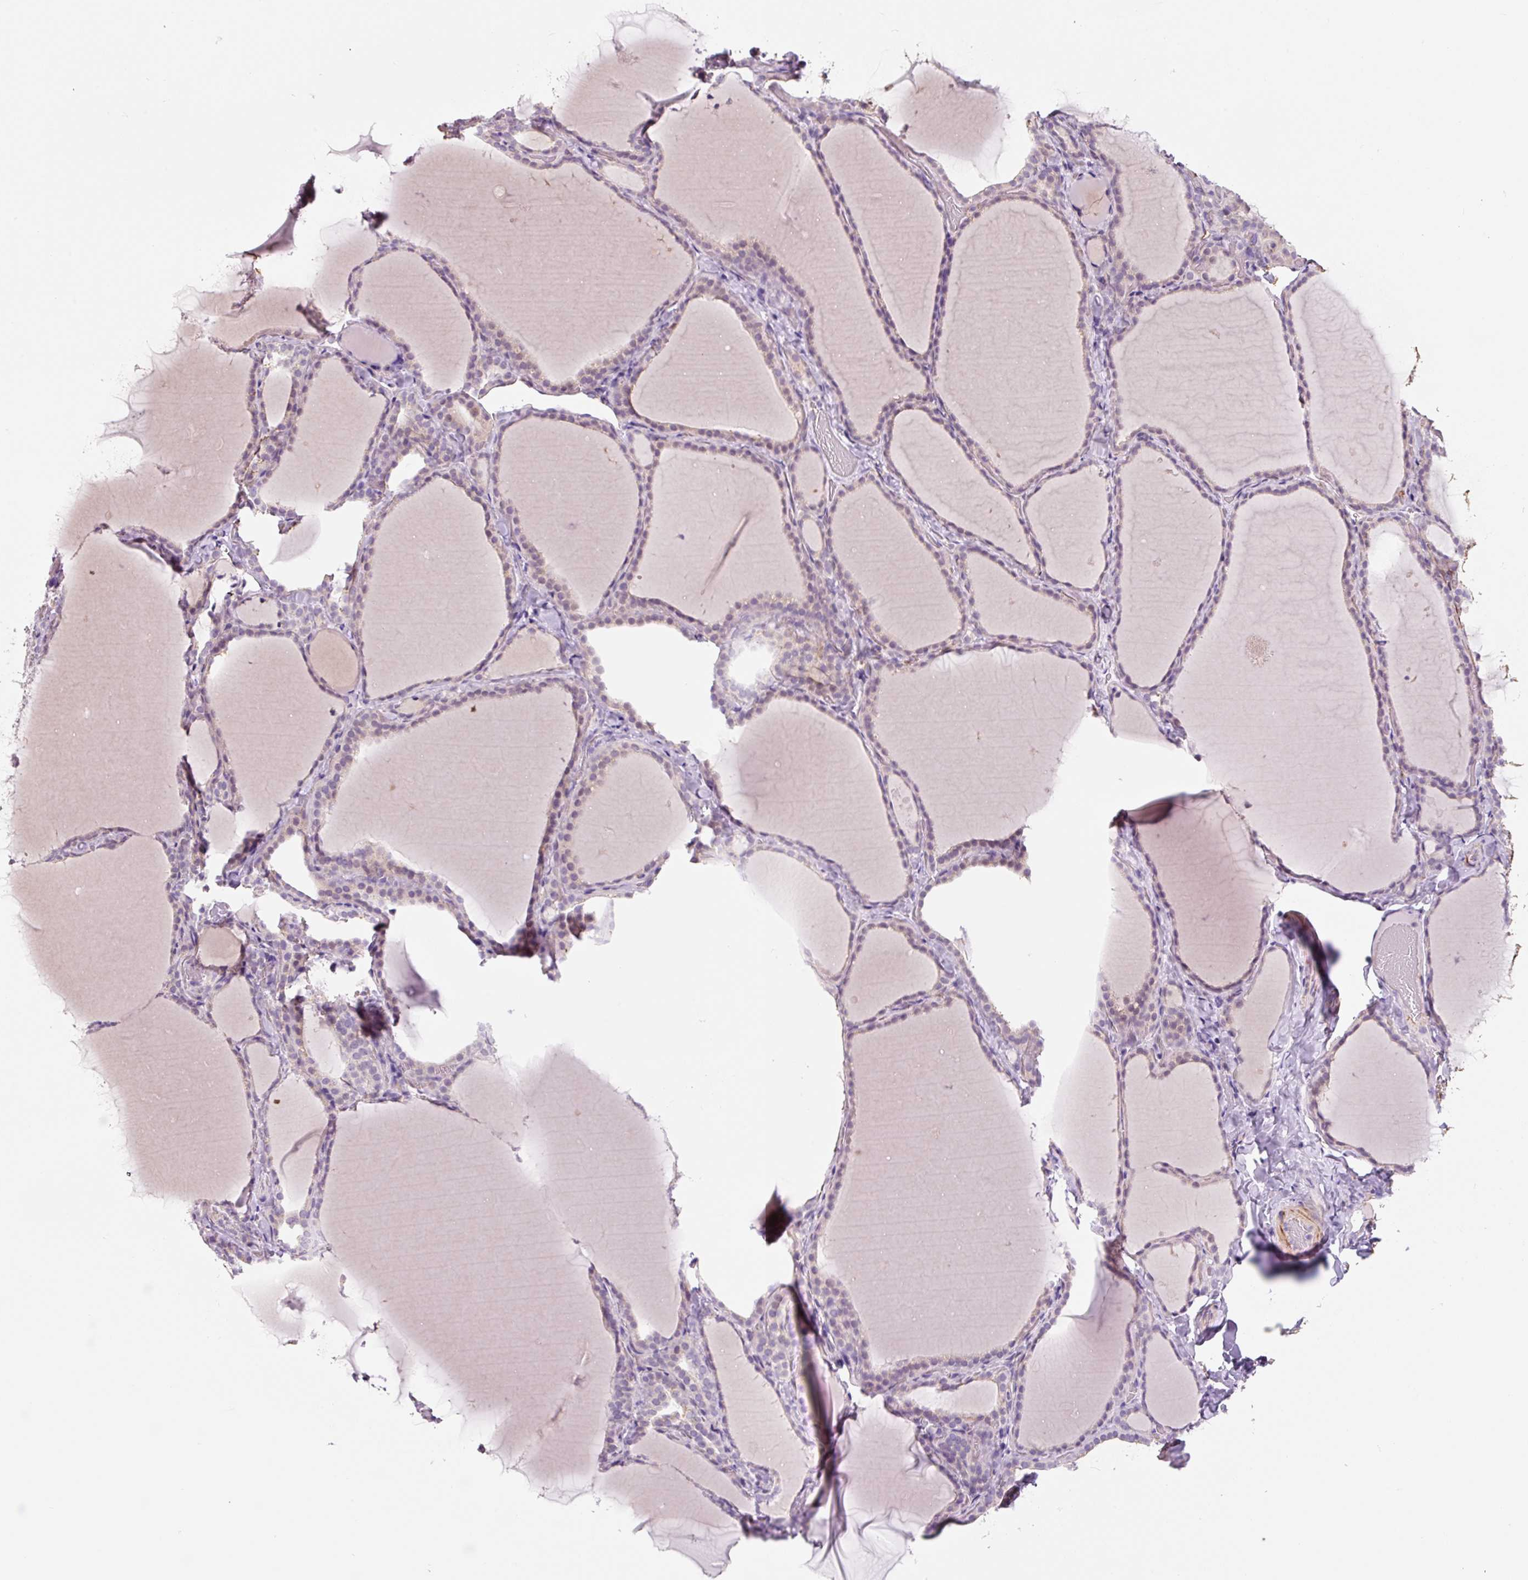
{"staining": {"intensity": "negative", "quantity": "none", "location": "none"}, "tissue": "thyroid gland", "cell_type": "Glandular cells", "image_type": "normal", "snomed": [{"axis": "morphology", "description": "Normal tissue, NOS"}, {"axis": "topography", "description": "Thyroid gland"}], "caption": "This is an immunohistochemistry (IHC) histopathology image of normal human thyroid gland. There is no expression in glandular cells.", "gene": "CCL25", "patient": {"sex": "female", "age": 22}}